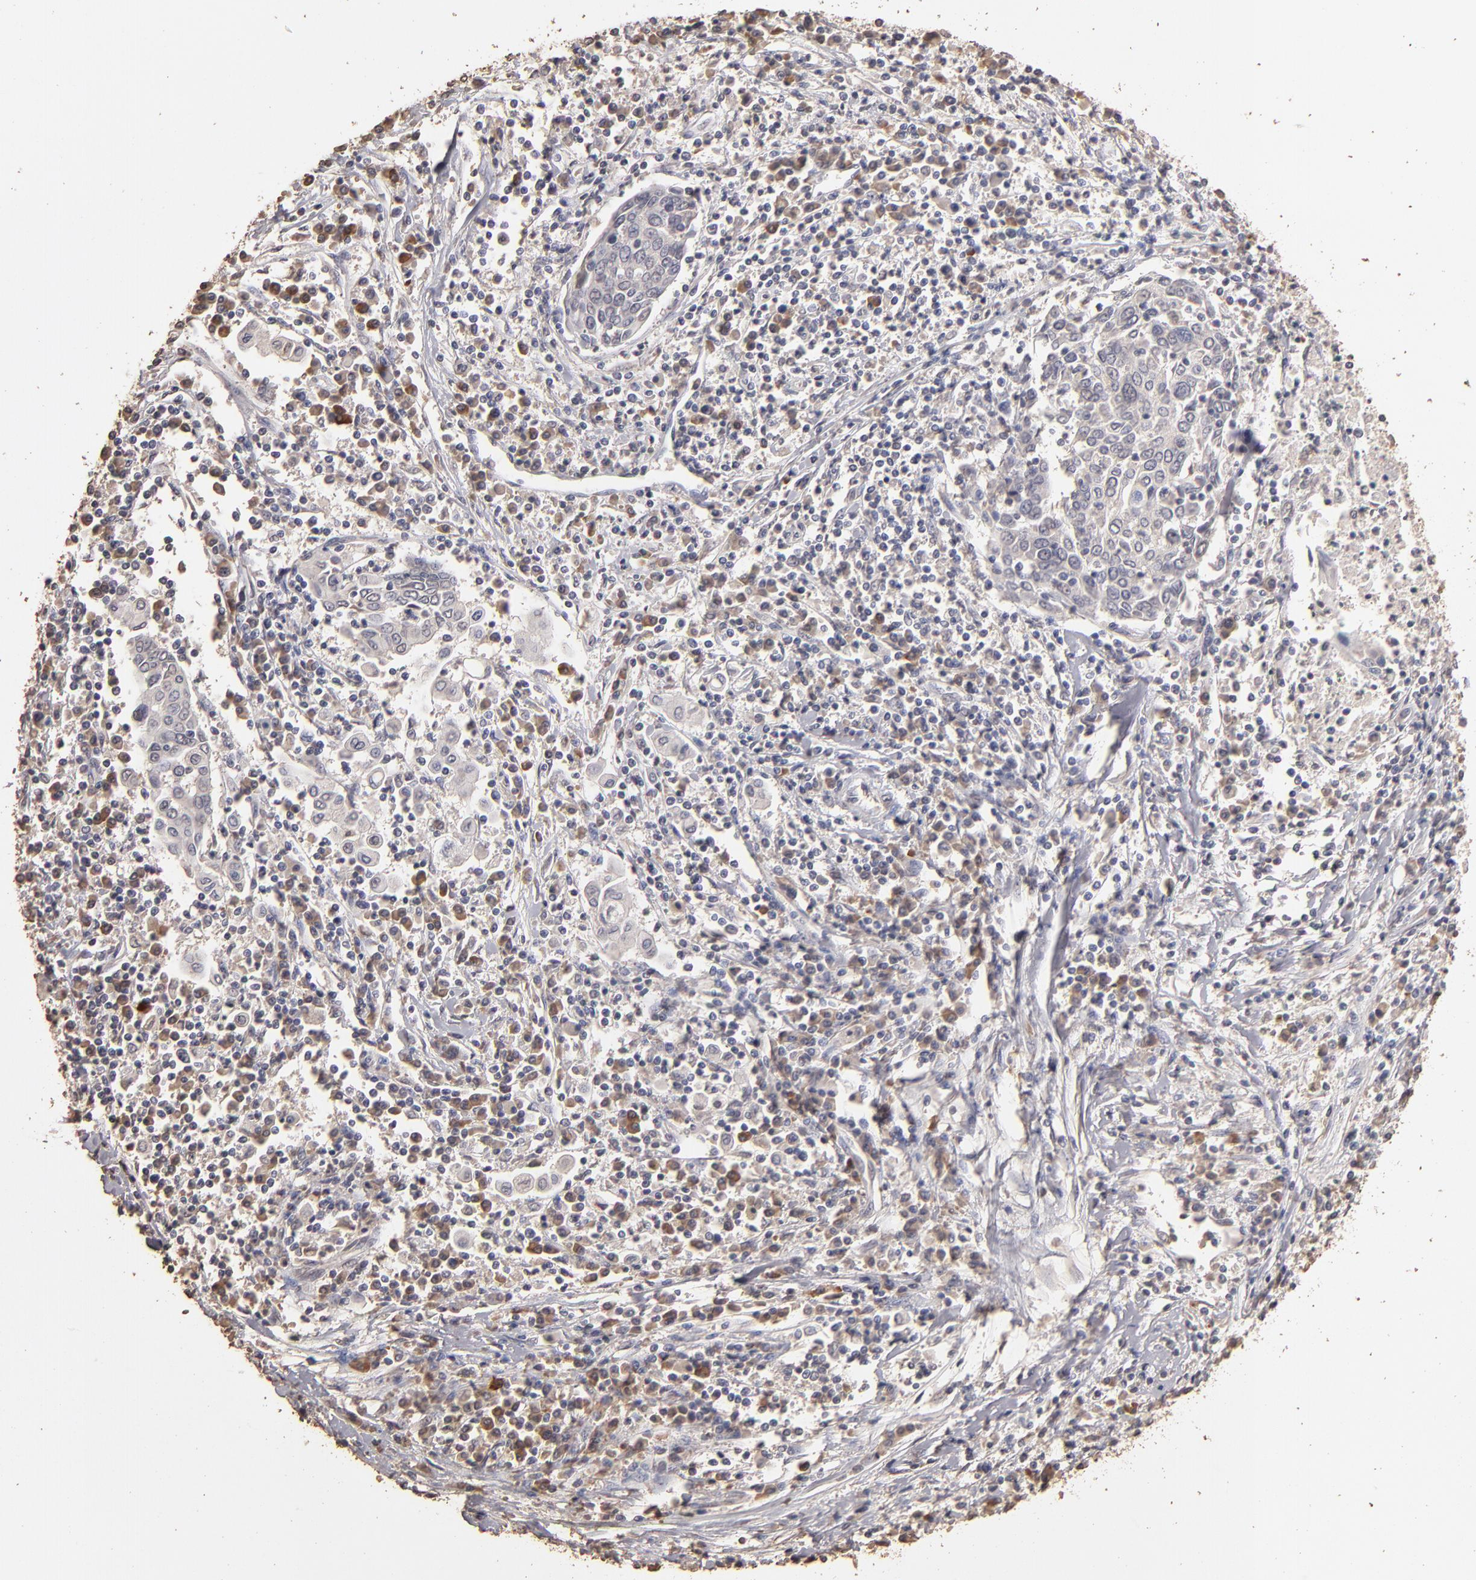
{"staining": {"intensity": "weak", "quantity": "<25%", "location": "cytoplasmic/membranous"}, "tissue": "cervical cancer", "cell_type": "Tumor cells", "image_type": "cancer", "snomed": [{"axis": "morphology", "description": "Squamous cell carcinoma, NOS"}, {"axis": "topography", "description": "Cervix"}], "caption": "This is an IHC micrograph of cervical cancer (squamous cell carcinoma). There is no staining in tumor cells.", "gene": "OPHN1", "patient": {"sex": "female", "age": 40}}